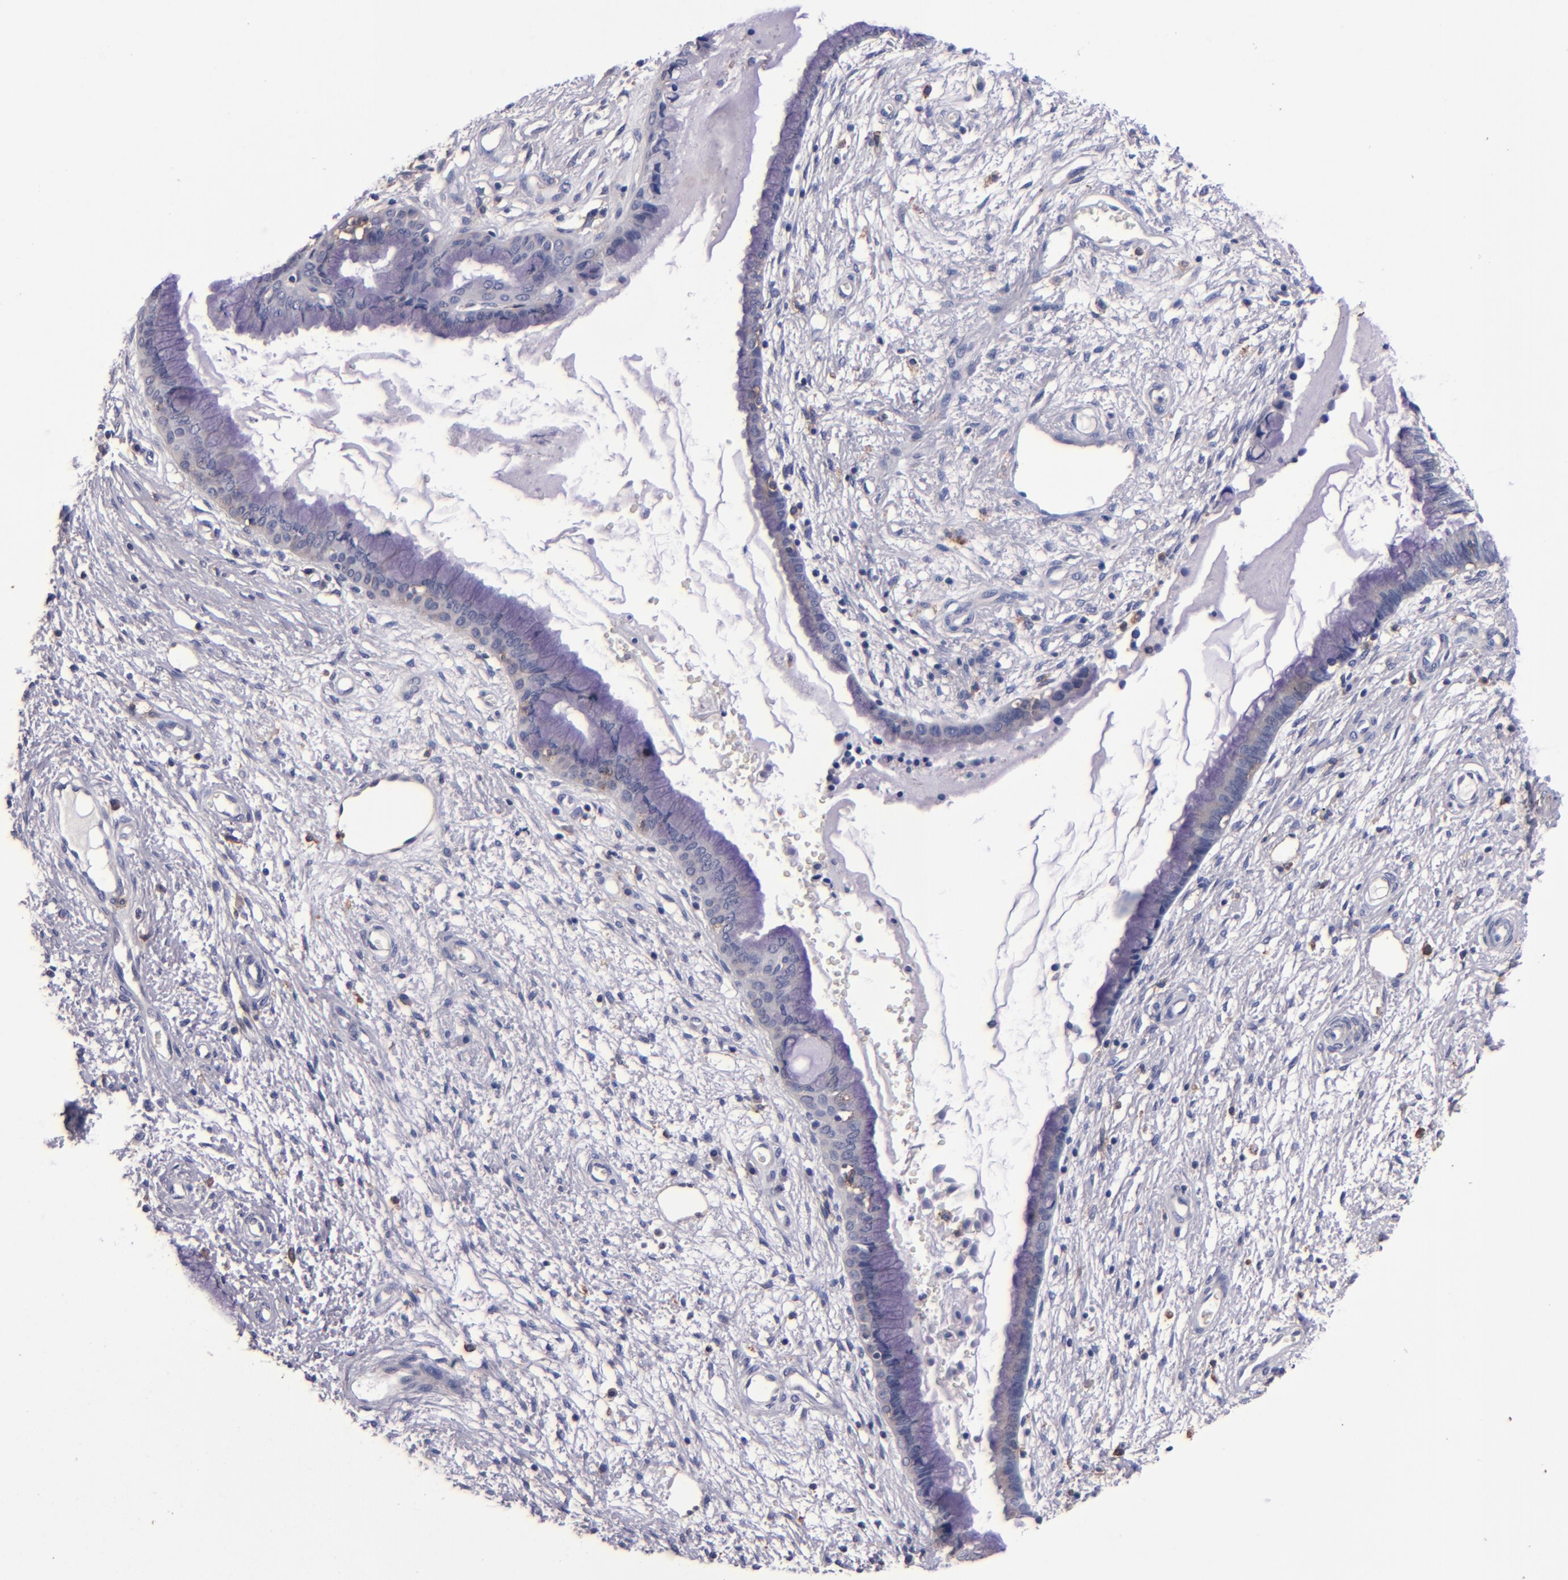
{"staining": {"intensity": "weak", "quantity": "<25%", "location": "cytoplasmic/membranous"}, "tissue": "cervix", "cell_type": "Glandular cells", "image_type": "normal", "snomed": [{"axis": "morphology", "description": "Normal tissue, NOS"}, {"axis": "topography", "description": "Cervix"}], "caption": "Immunohistochemistry photomicrograph of normal cervix: cervix stained with DAB shows no significant protein staining in glandular cells. The staining was performed using DAB to visualize the protein expression in brown, while the nuclei were stained in blue with hematoxylin (Magnification: 20x).", "gene": "SIRPA", "patient": {"sex": "female", "age": 55}}